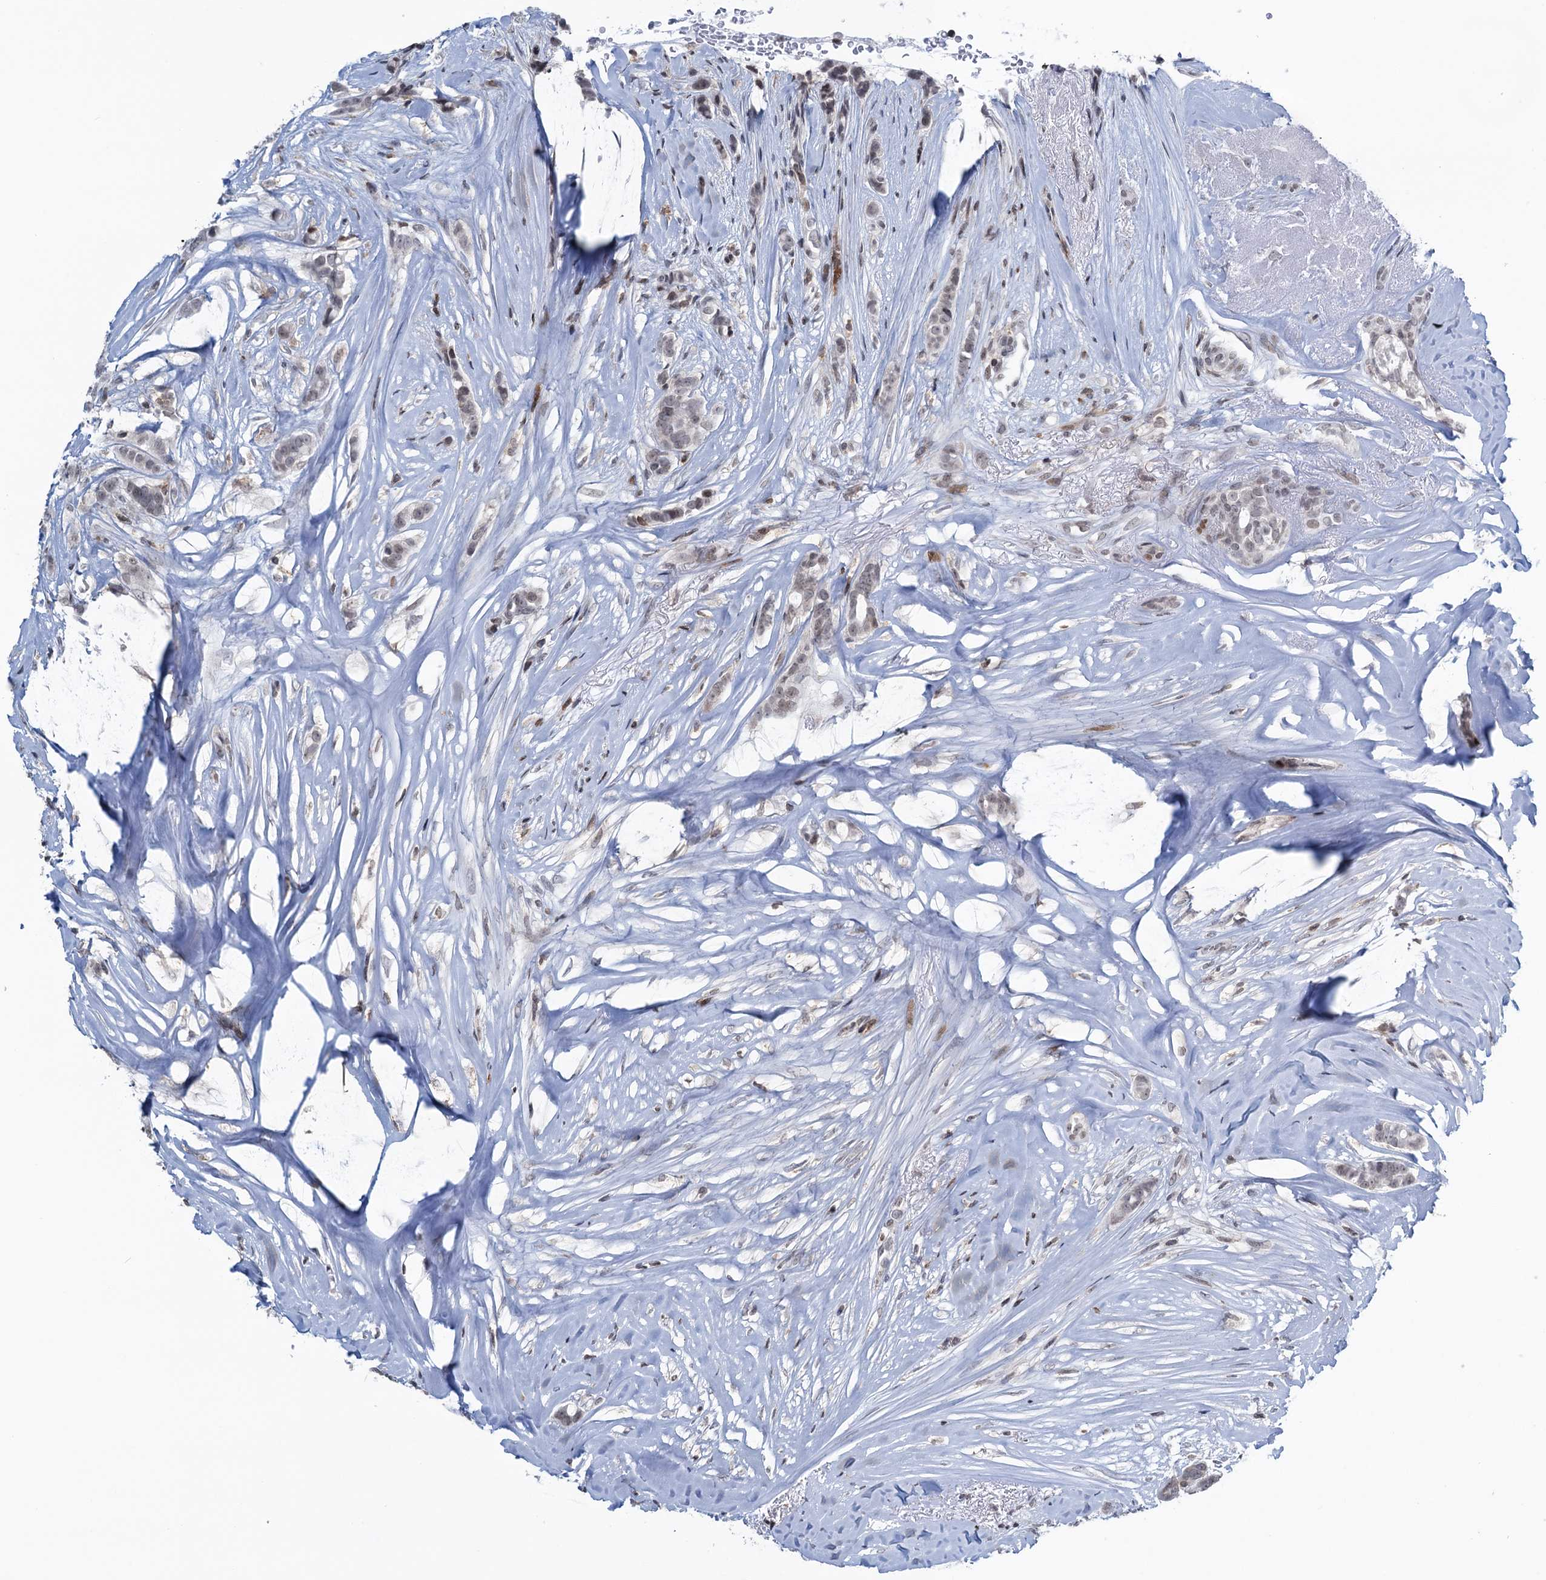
{"staining": {"intensity": "negative", "quantity": "none", "location": "none"}, "tissue": "breast cancer", "cell_type": "Tumor cells", "image_type": "cancer", "snomed": [{"axis": "morphology", "description": "Lobular carcinoma"}, {"axis": "topography", "description": "Breast"}], "caption": "The immunohistochemistry (IHC) image has no significant staining in tumor cells of breast lobular carcinoma tissue. (DAB immunohistochemistry, high magnification).", "gene": "FYB1", "patient": {"sex": "female", "age": 51}}